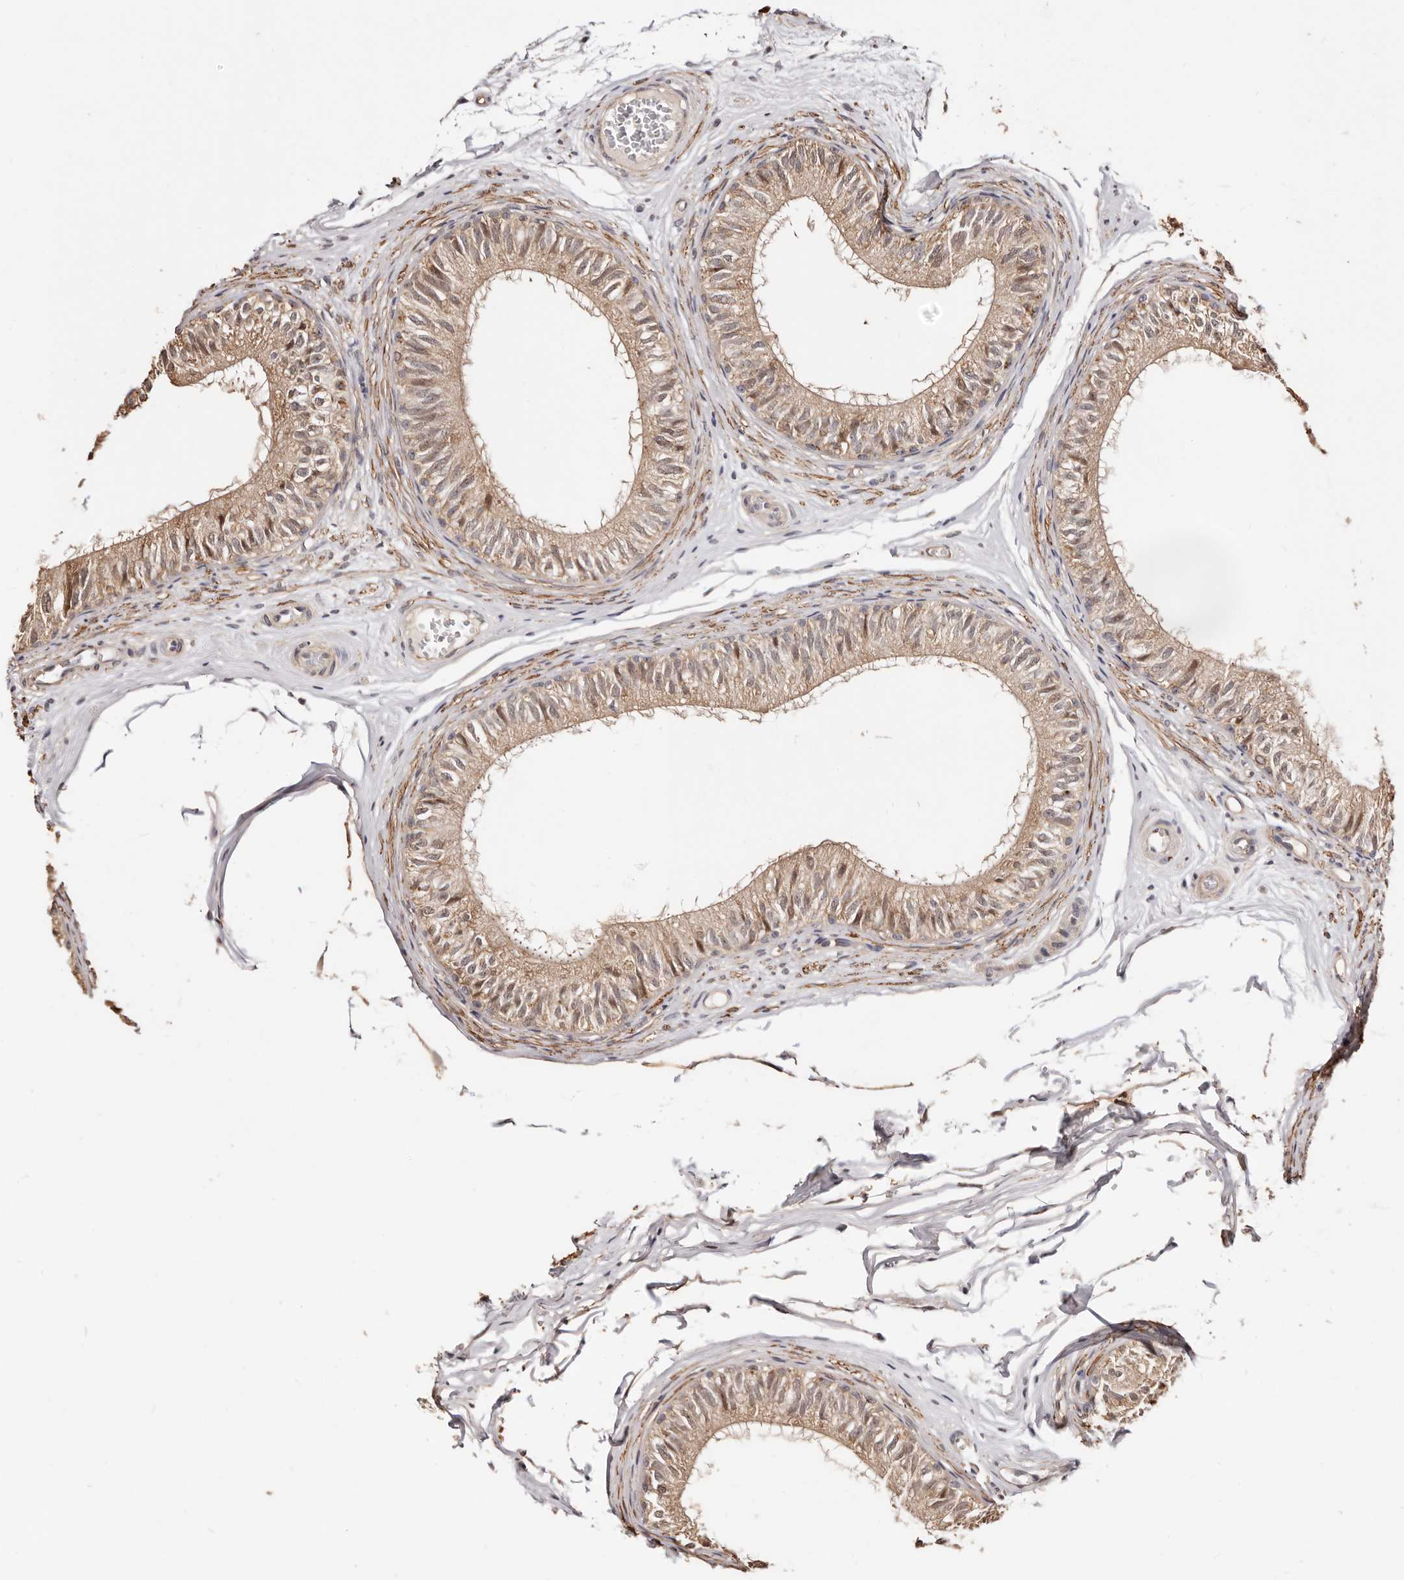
{"staining": {"intensity": "moderate", "quantity": ">75%", "location": "cytoplasmic/membranous,nuclear"}, "tissue": "epididymis", "cell_type": "Glandular cells", "image_type": "normal", "snomed": [{"axis": "morphology", "description": "Normal tissue, NOS"}, {"axis": "morphology", "description": "Seminoma in situ"}, {"axis": "topography", "description": "Testis"}, {"axis": "topography", "description": "Epididymis"}], "caption": "DAB immunohistochemical staining of normal human epididymis shows moderate cytoplasmic/membranous,nuclear protein expression in about >75% of glandular cells. Nuclei are stained in blue.", "gene": "TRIP13", "patient": {"sex": "male", "age": 28}}